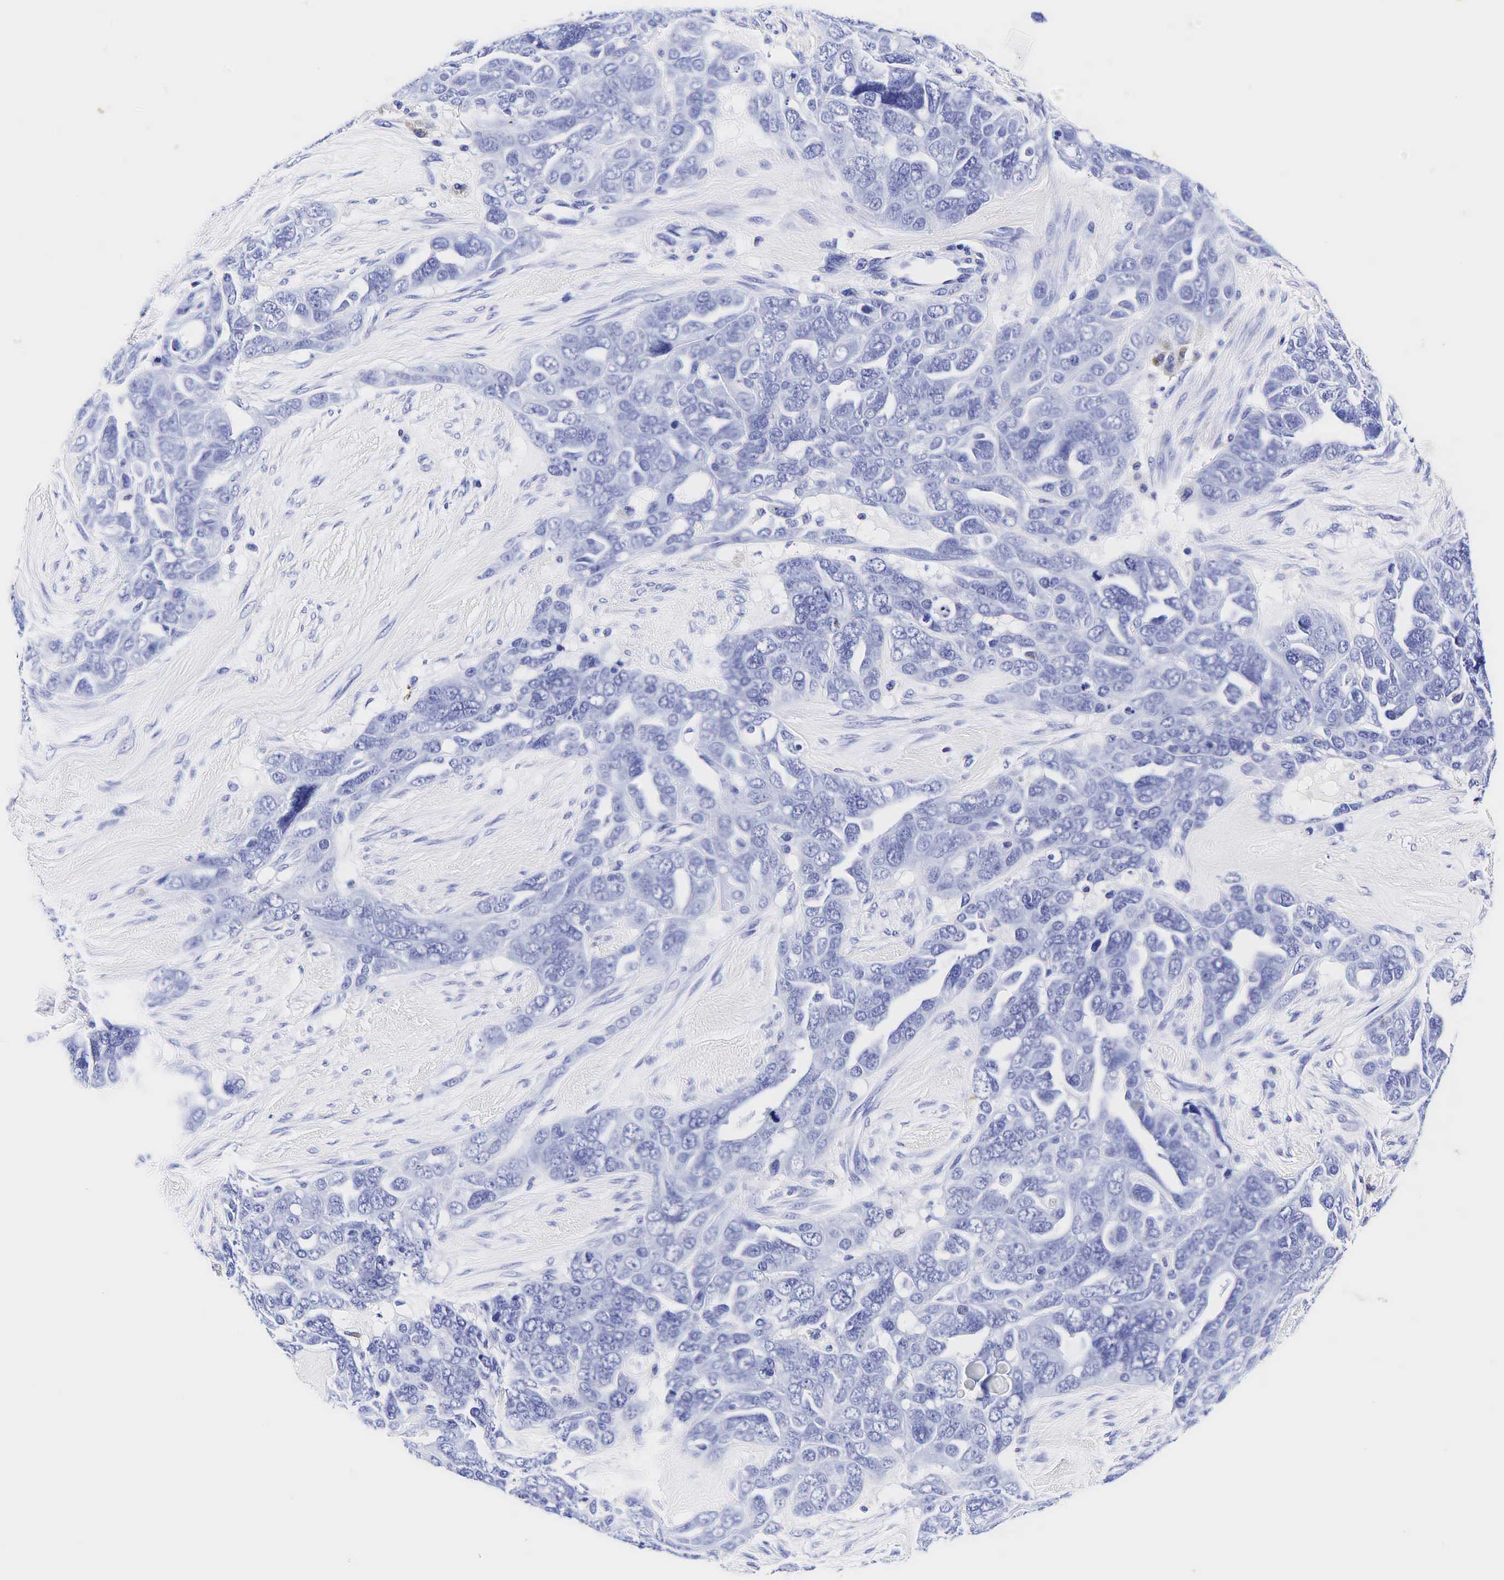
{"staining": {"intensity": "negative", "quantity": "none", "location": "none"}, "tissue": "ovarian cancer", "cell_type": "Tumor cells", "image_type": "cancer", "snomed": [{"axis": "morphology", "description": "Cystadenocarcinoma, serous, NOS"}, {"axis": "topography", "description": "Ovary"}], "caption": "Ovarian serous cystadenocarcinoma was stained to show a protein in brown. There is no significant staining in tumor cells. (Stains: DAB (3,3'-diaminobenzidine) IHC with hematoxylin counter stain, Microscopy: brightfield microscopy at high magnification).", "gene": "GCG", "patient": {"sex": "female", "age": 63}}